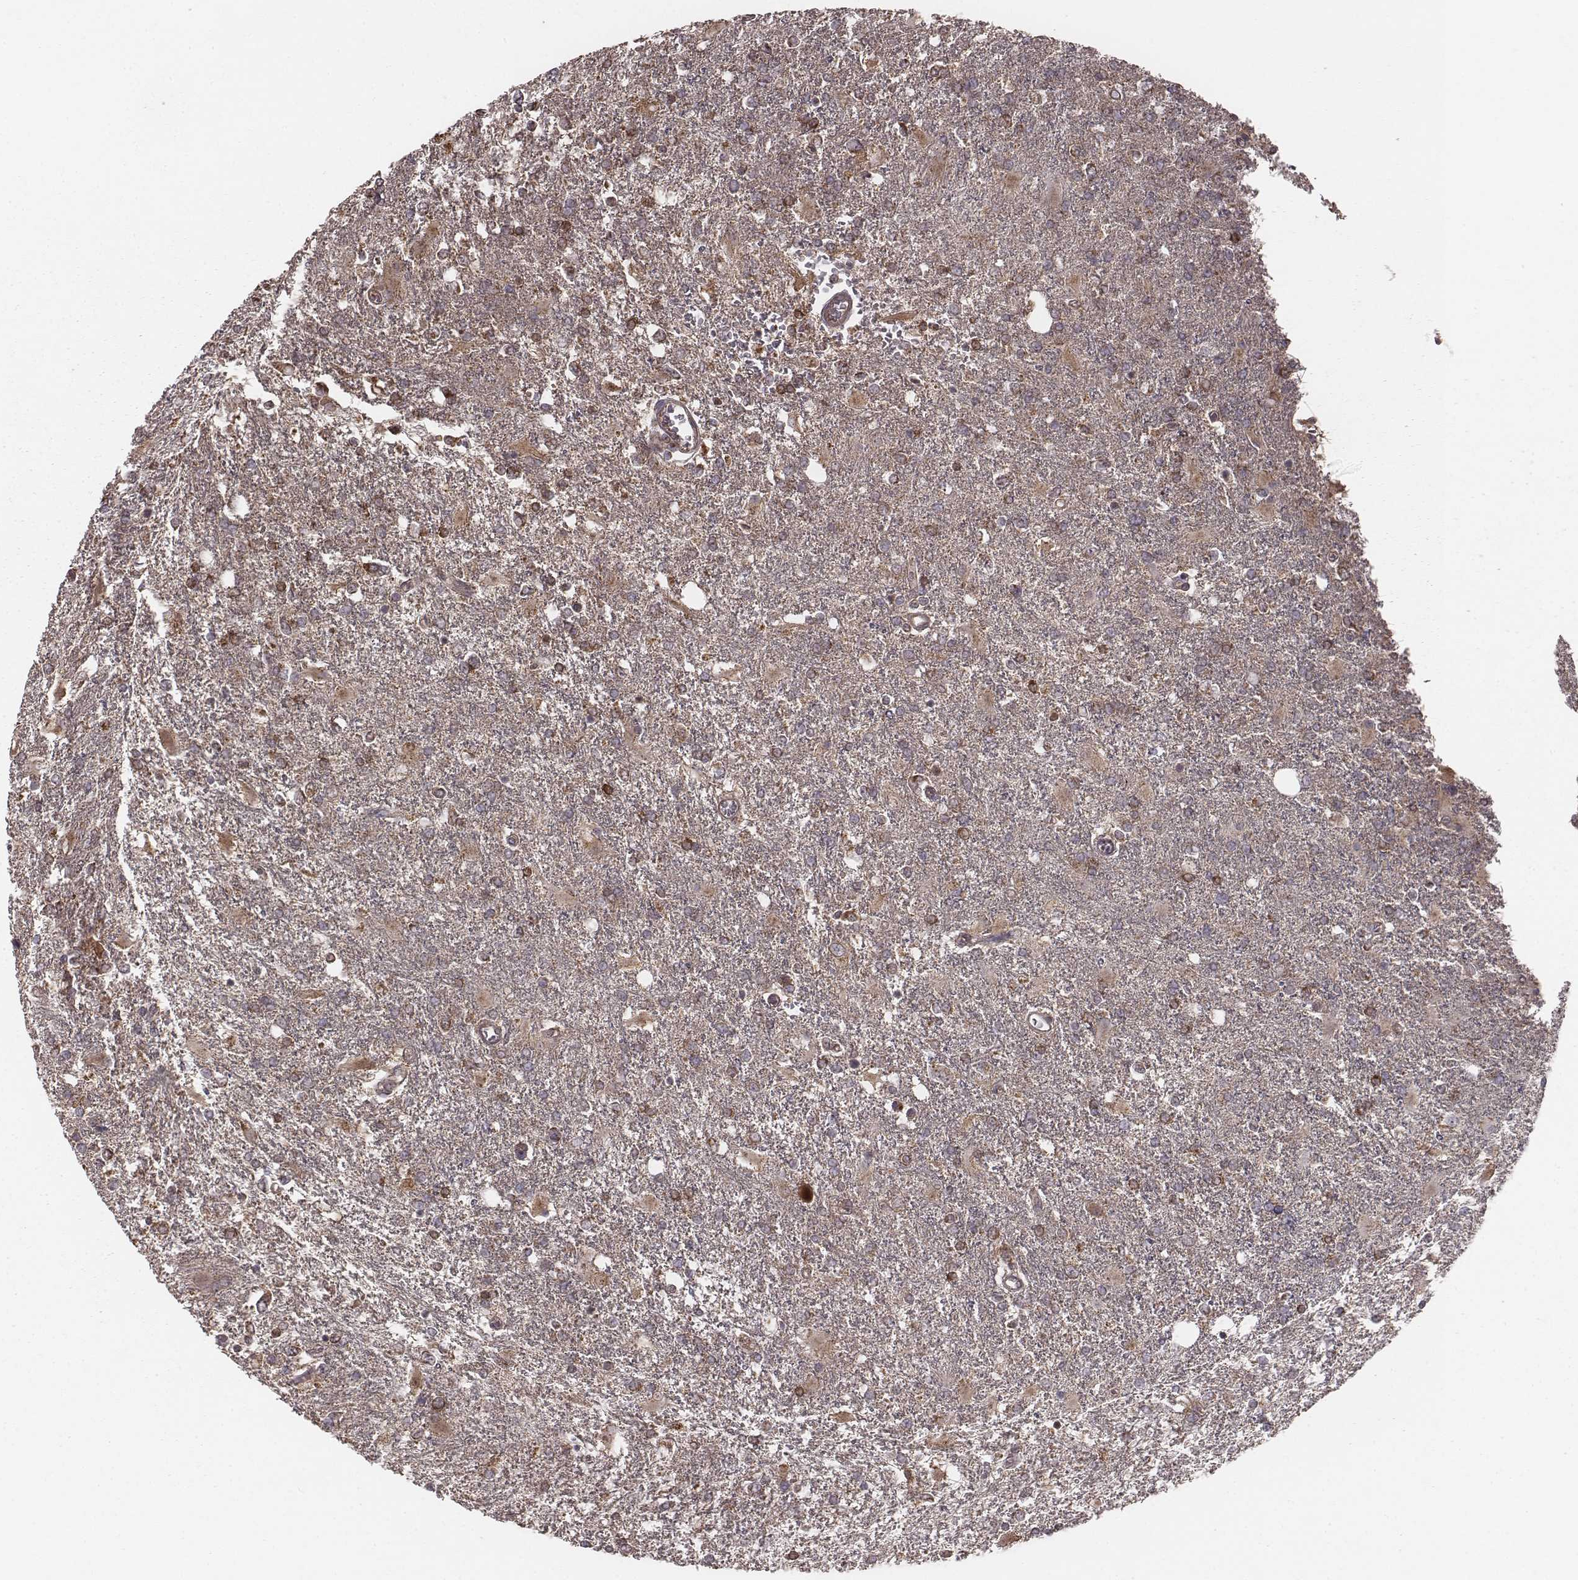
{"staining": {"intensity": "moderate", "quantity": ">75%", "location": "cytoplasmic/membranous"}, "tissue": "glioma", "cell_type": "Tumor cells", "image_type": "cancer", "snomed": [{"axis": "morphology", "description": "Glioma, malignant, High grade"}, {"axis": "topography", "description": "Cerebral cortex"}], "caption": "This image shows IHC staining of human glioma, with medium moderate cytoplasmic/membranous positivity in about >75% of tumor cells.", "gene": "PDCD2L", "patient": {"sex": "male", "age": 79}}